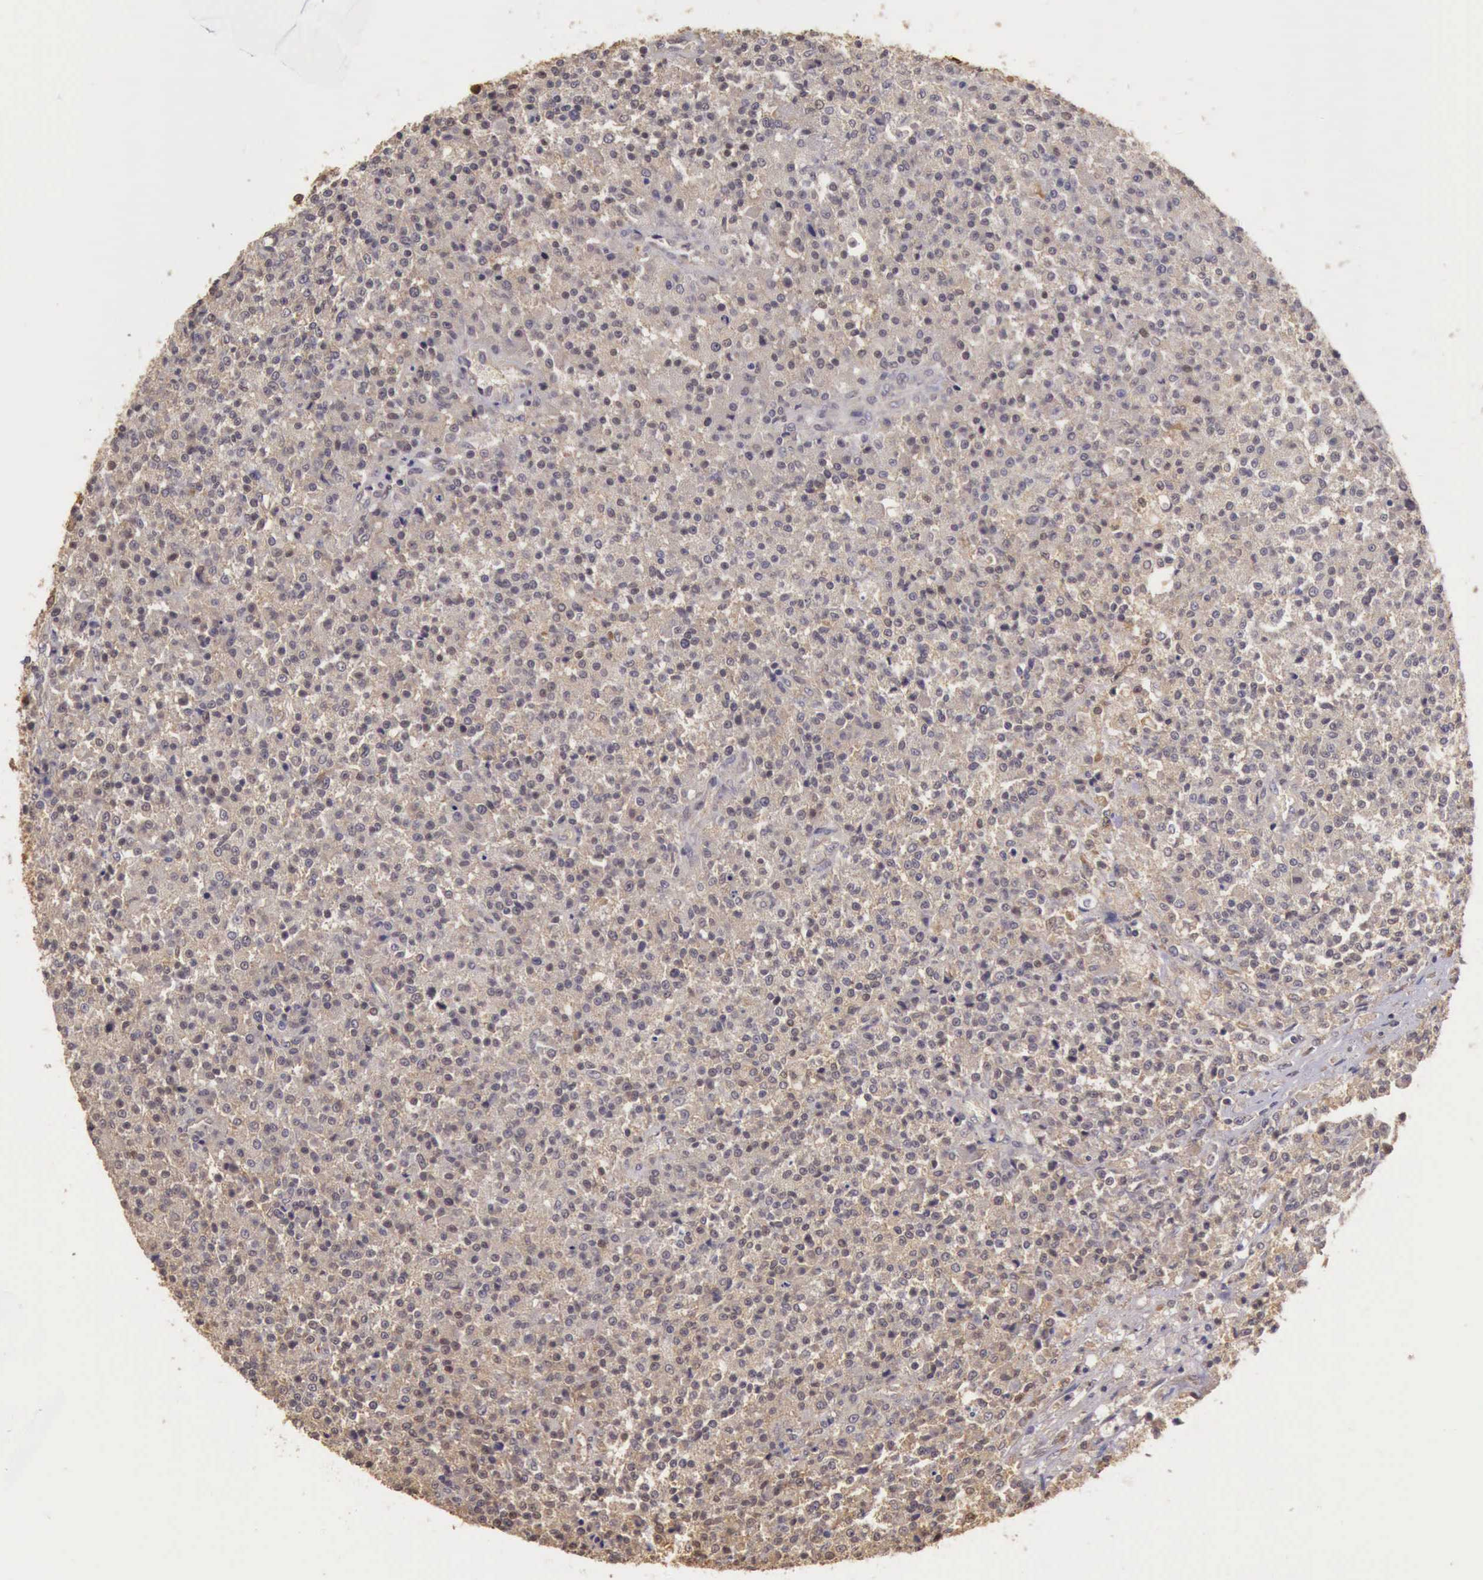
{"staining": {"intensity": "weak", "quantity": ">75%", "location": "cytoplasmic/membranous"}, "tissue": "testis cancer", "cell_type": "Tumor cells", "image_type": "cancer", "snomed": [{"axis": "morphology", "description": "Seminoma, NOS"}, {"axis": "topography", "description": "Testis"}], "caption": "High-magnification brightfield microscopy of testis seminoma stained with DAB (brown) and counterstained with hematoxylin (blue). tumor cells exhibit weak cytoplasmic/membranous positivity is identified in about>75% of cells.", "gene": "EIF5", "patient": {"sex": "male", "age": 59}}